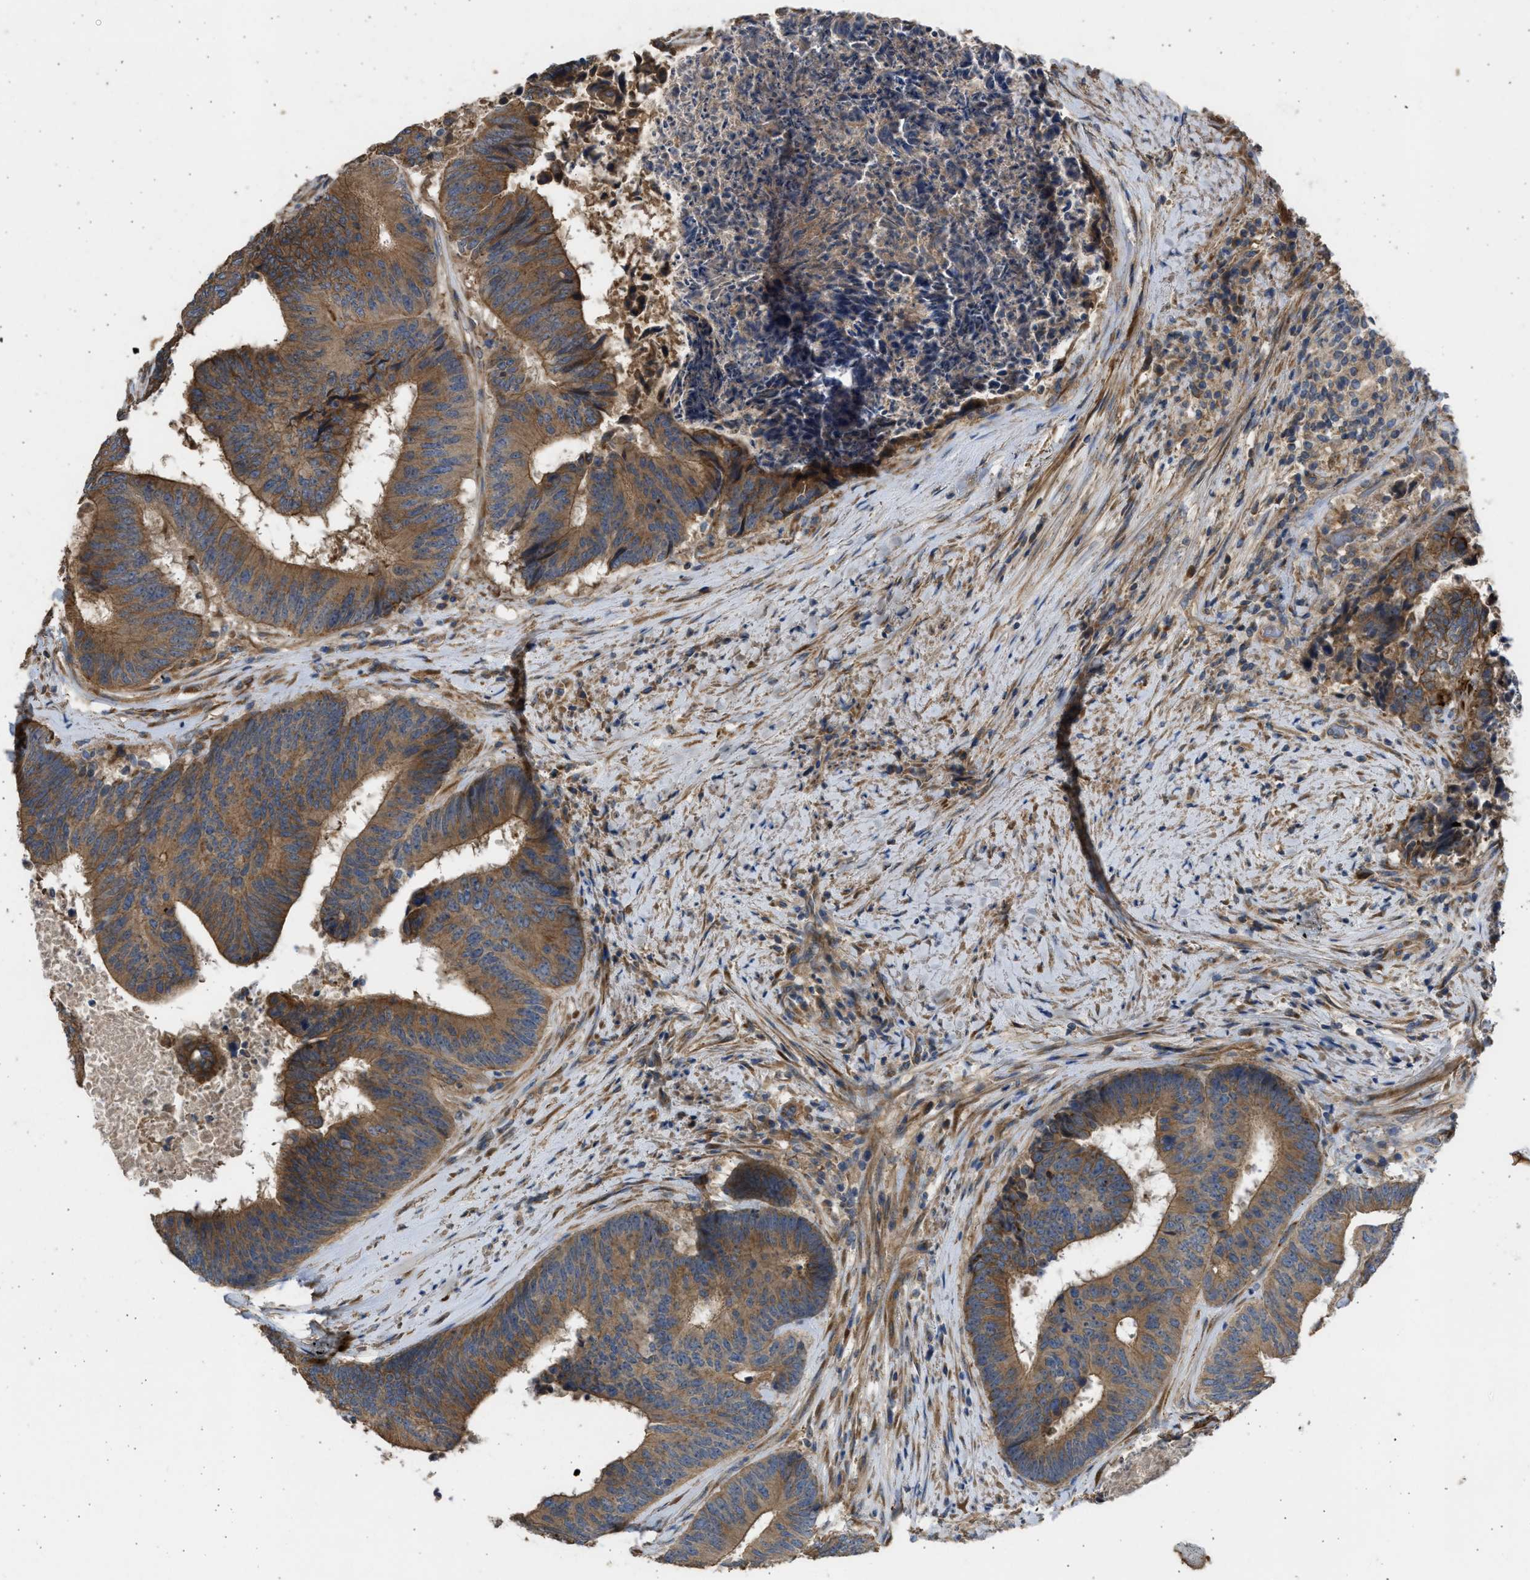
{"staining": {"intensity": "moderate", "quantity": ">75%", "location": "cytoplasmic/membranous"}, "tissue": "colorectal cancer", "cell_type": "Tumor cells", "image_type": "cancer", "snomed": [{"axis": "morphology", "description": "Adenocarcinoma, NOS"}, {"axis": "topography", "description": "Rectum"}], "caption": "Brown immunohistochemical staining in human adenocarcinoma (colorectal) displays moderate cytoplasmic/membranous expression in approximately >75% of tumor cells.", "gene": "CSRNP2", "patient": {"sex": "male", "age": 72}}